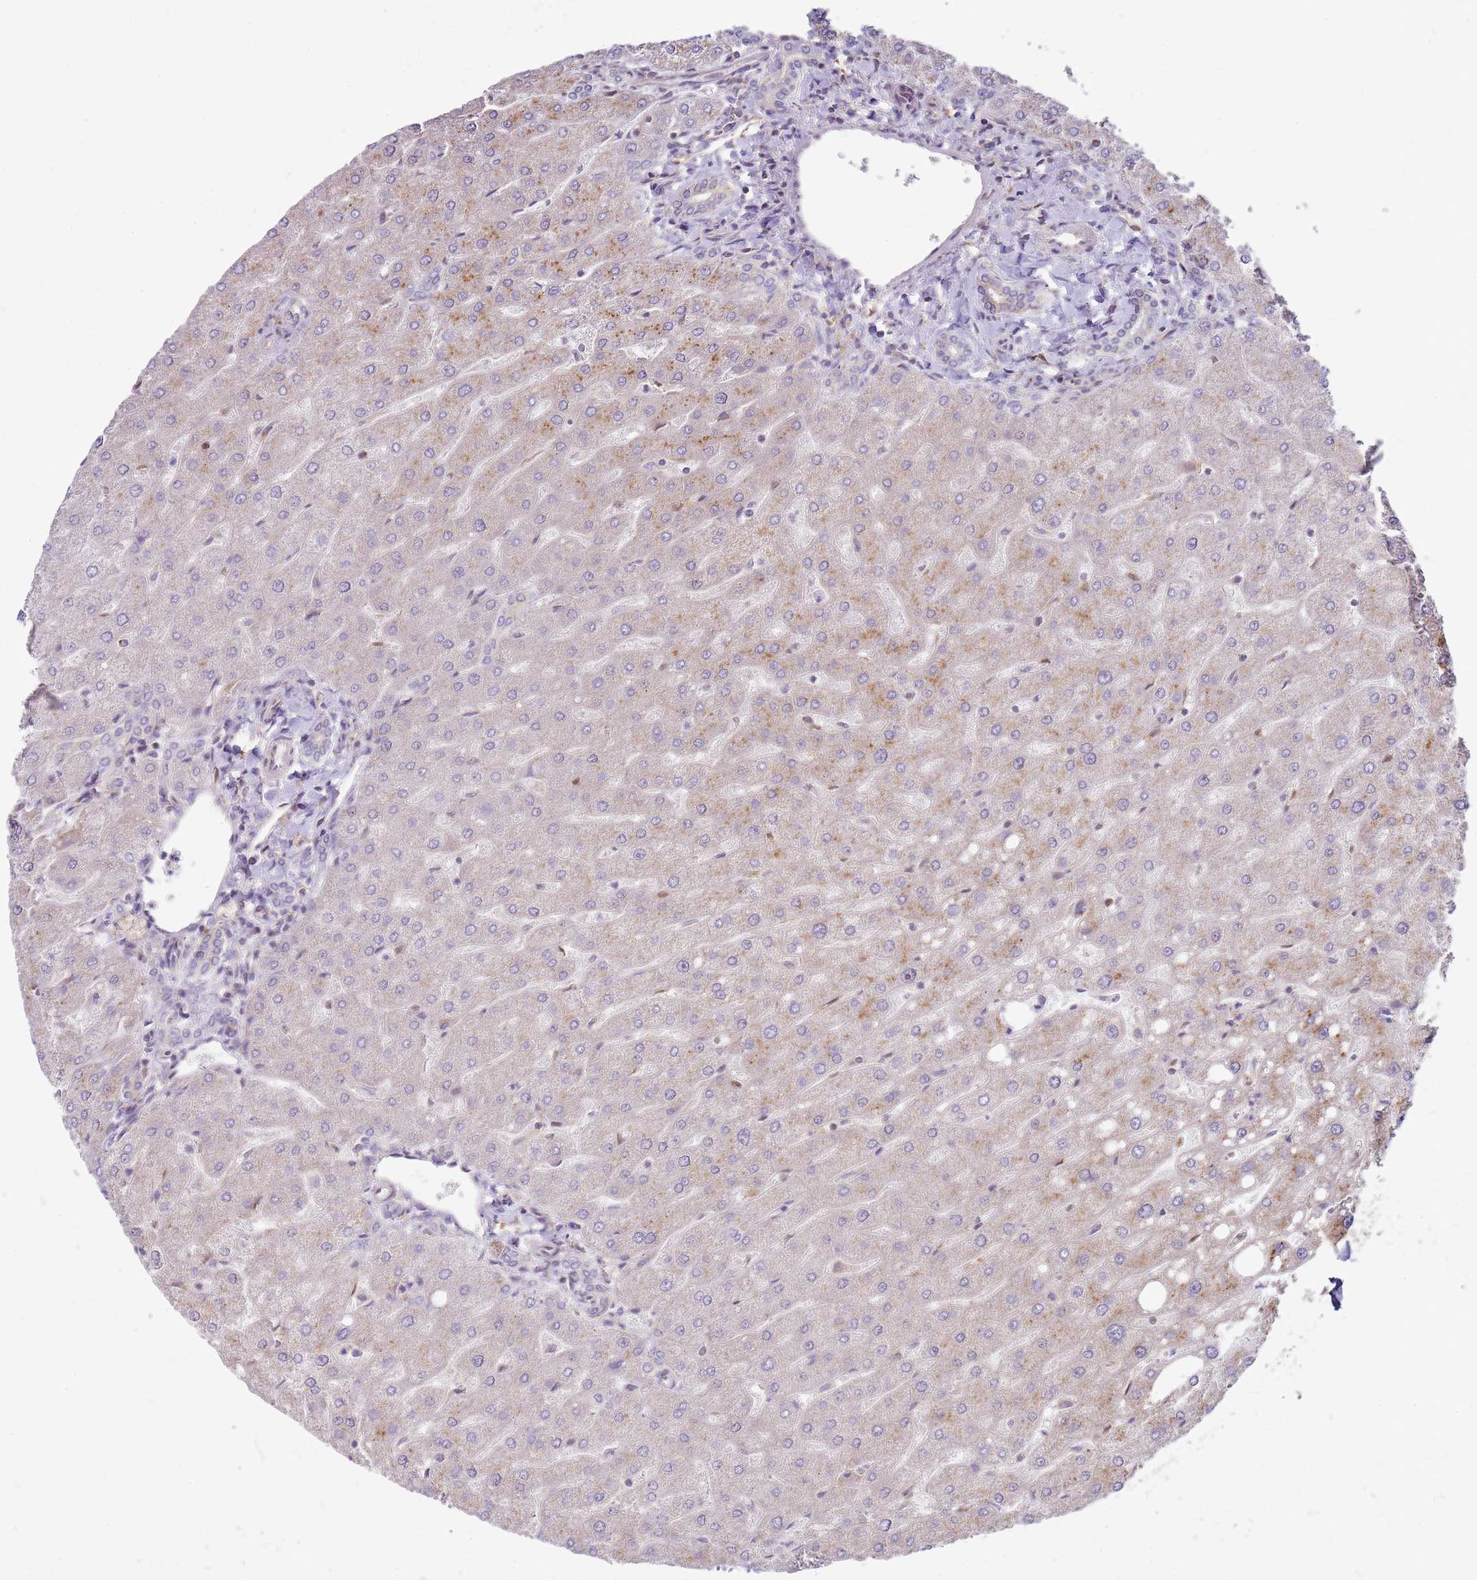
{"staining": {"intensity": "negative", "quantity": "none", "location": "none"}, "tissue": "liver", "cell_type": "Cholangiocytes", "image_type": "normal", "snomed": [{"axis": "morphology", "description": "Normal tissue, NOS"}, {"axis": "topography", "description": "Liver"}], "caption": "High magnification brightfield microscopy of benign liver stained with DAB (3,3'-diaminobenzidine) (brown) and counterstained with hematoxylin (blue): cholangiocytes show no significant positivity.", "gene": "GRAP", "patient": {"sex": "male", "age": 67}}